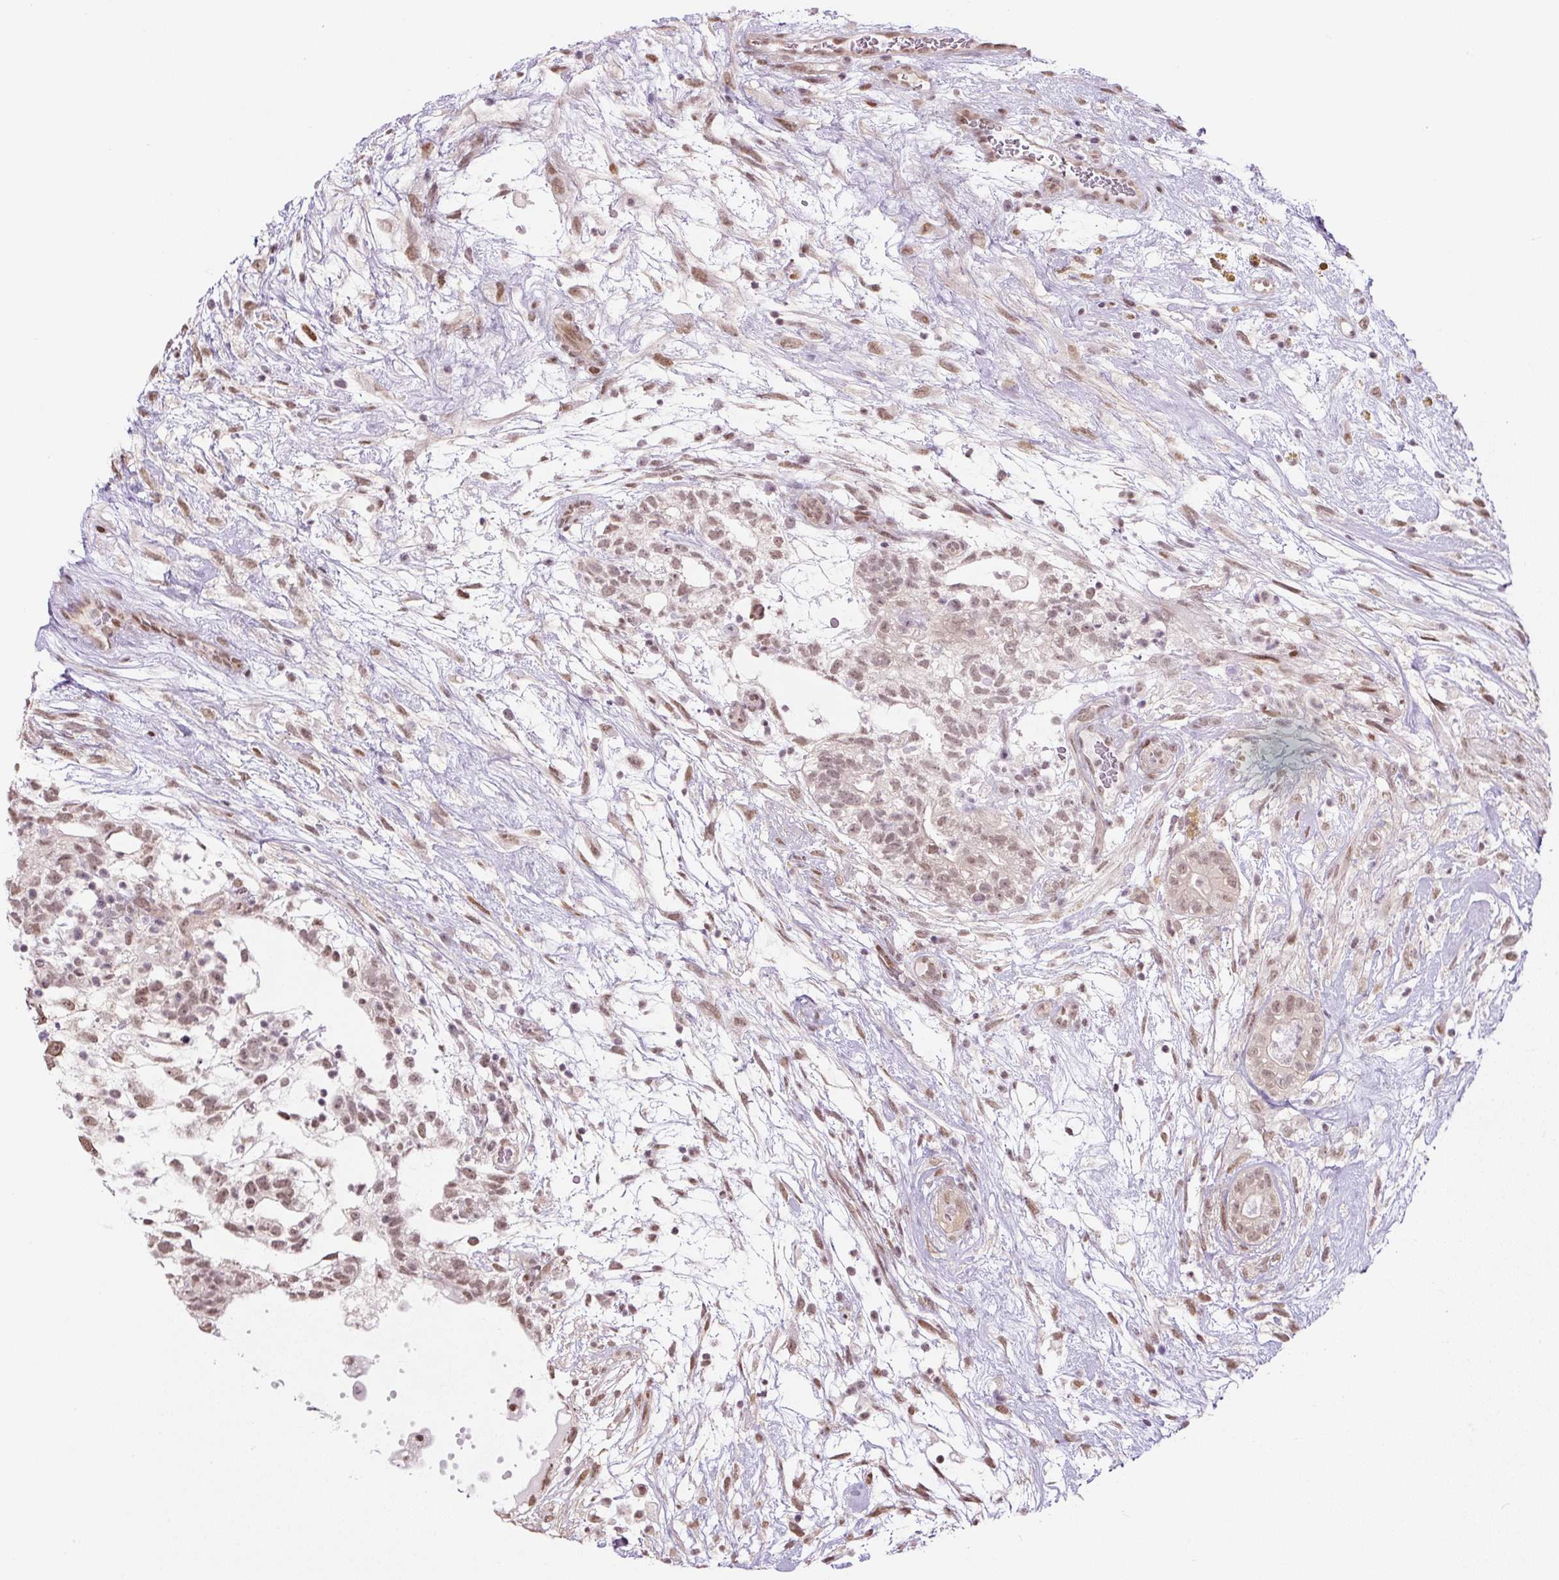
{"staining": {"intensity": "moderate", "quantity": ">75%", "location": "nuclear"}, "tissue": "testis cancer", "cell_type": "Tumor cells", "image_type": "cancer", "snomed": [{"axis": "morphology", "description": "Carcinoma, Embryonal, NOS"}, {"axis": "topography", "description": "Testis"}], "caption": "Immunohistochemical staining of human testis cancer shows medium levels of moderate nuclear expression in approximately >75% of tumor cells.", "gene": "TCFL5", "patient": {"sex": "male", "age": 32}}